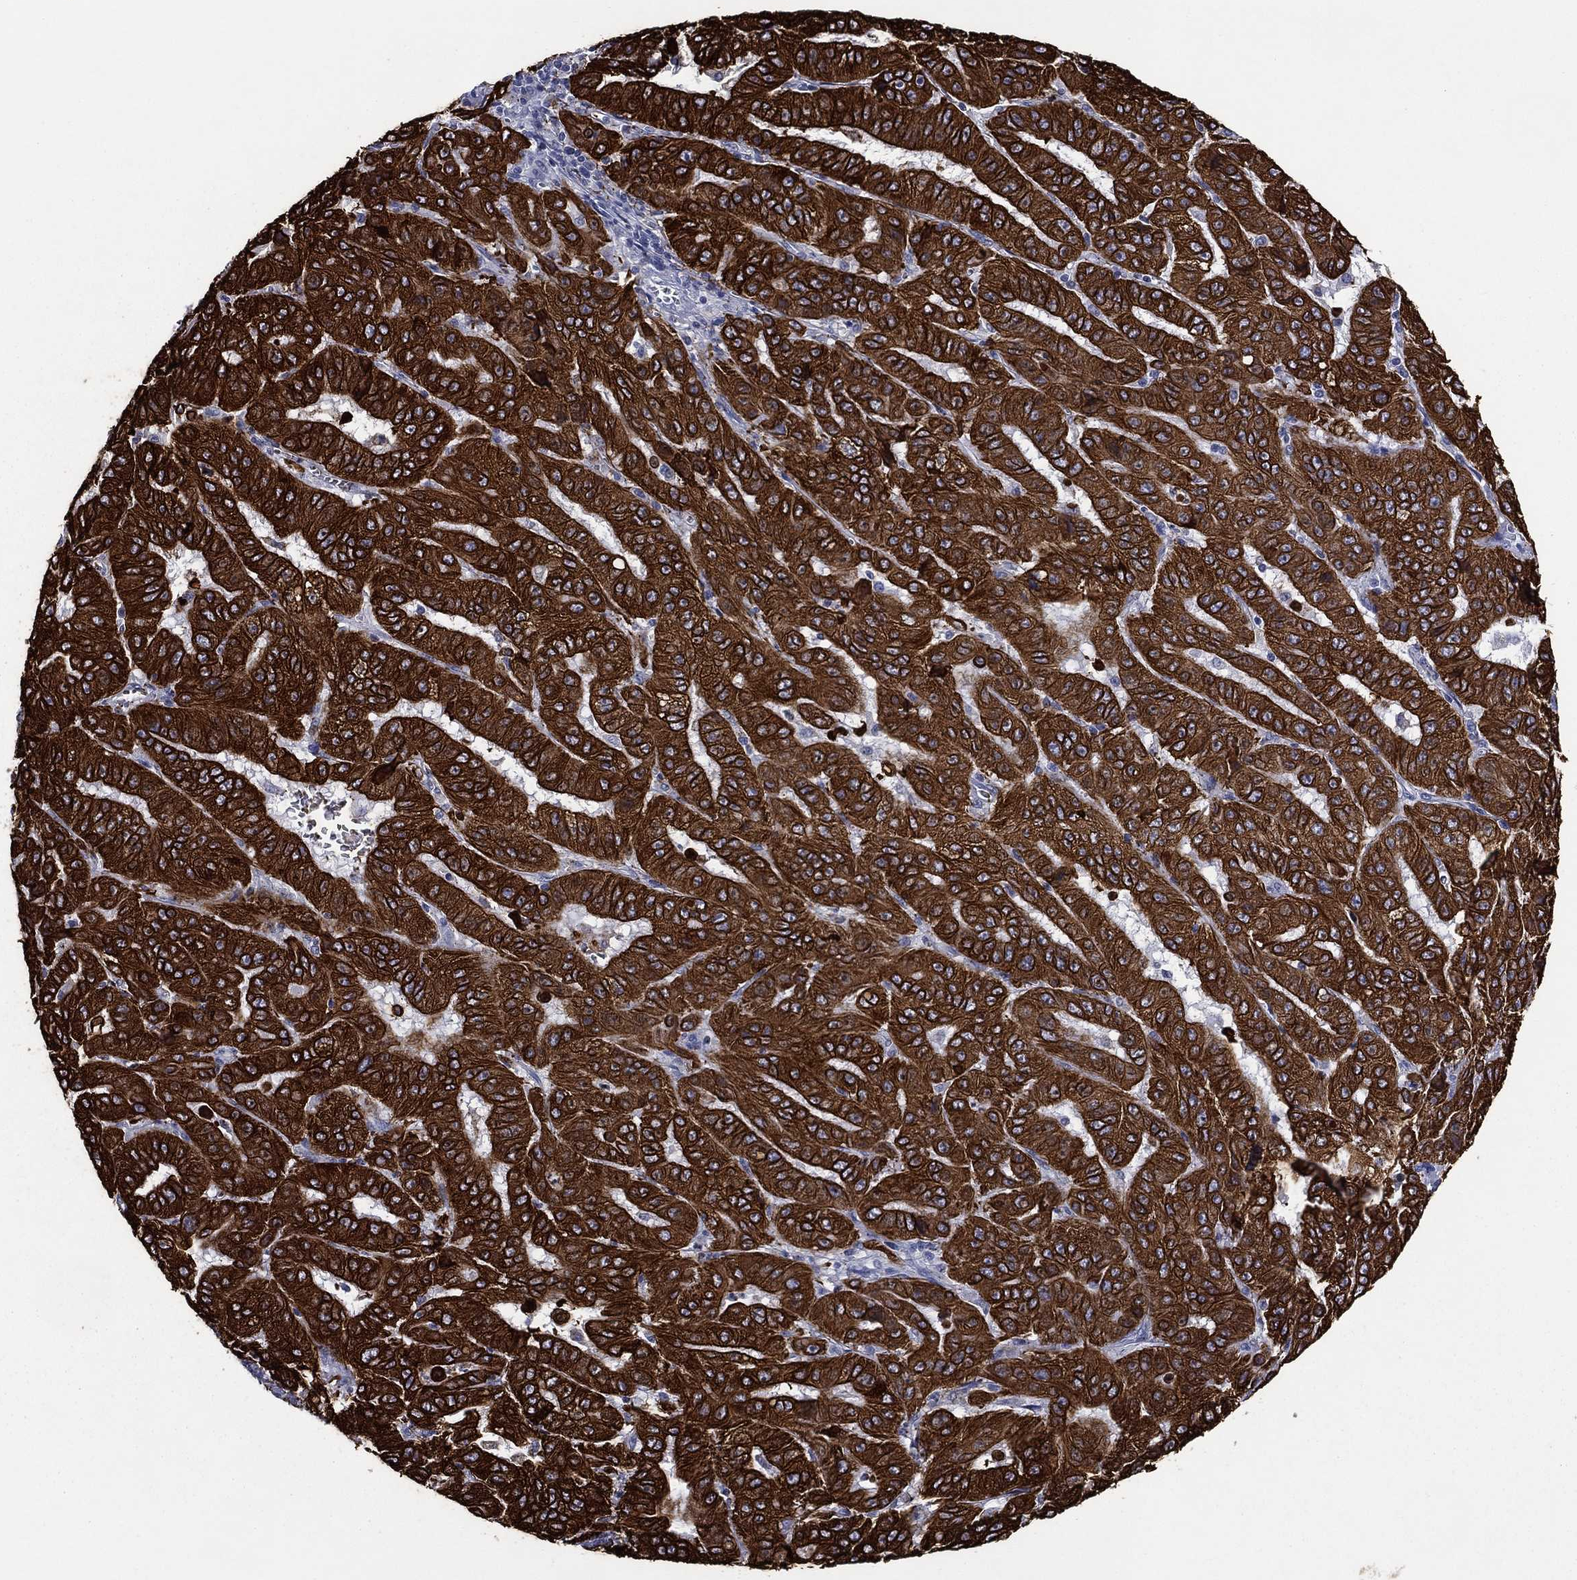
{"staining": {"intensity": "strong", "quantity": ">75%", "location": "cytoplasmic/membranous"}, "tissue": "pancreatic cancer", "cell_type": "Tumor cells", "image_type": "cancer", "snomed": [{"axis": "morphology", "description": "Adenocarcinoma, NOS"}, {"axis": "topography", "description": "Pancreas"}], "caption": "Pancreatic adenocarcinoma stained for a protein (brown) reveals strong cytoplasmic/membranous positive positivity in about >75% of tumor cells.", "gene": "KRT7", "patient": {"sex": "male", "age": 63}}